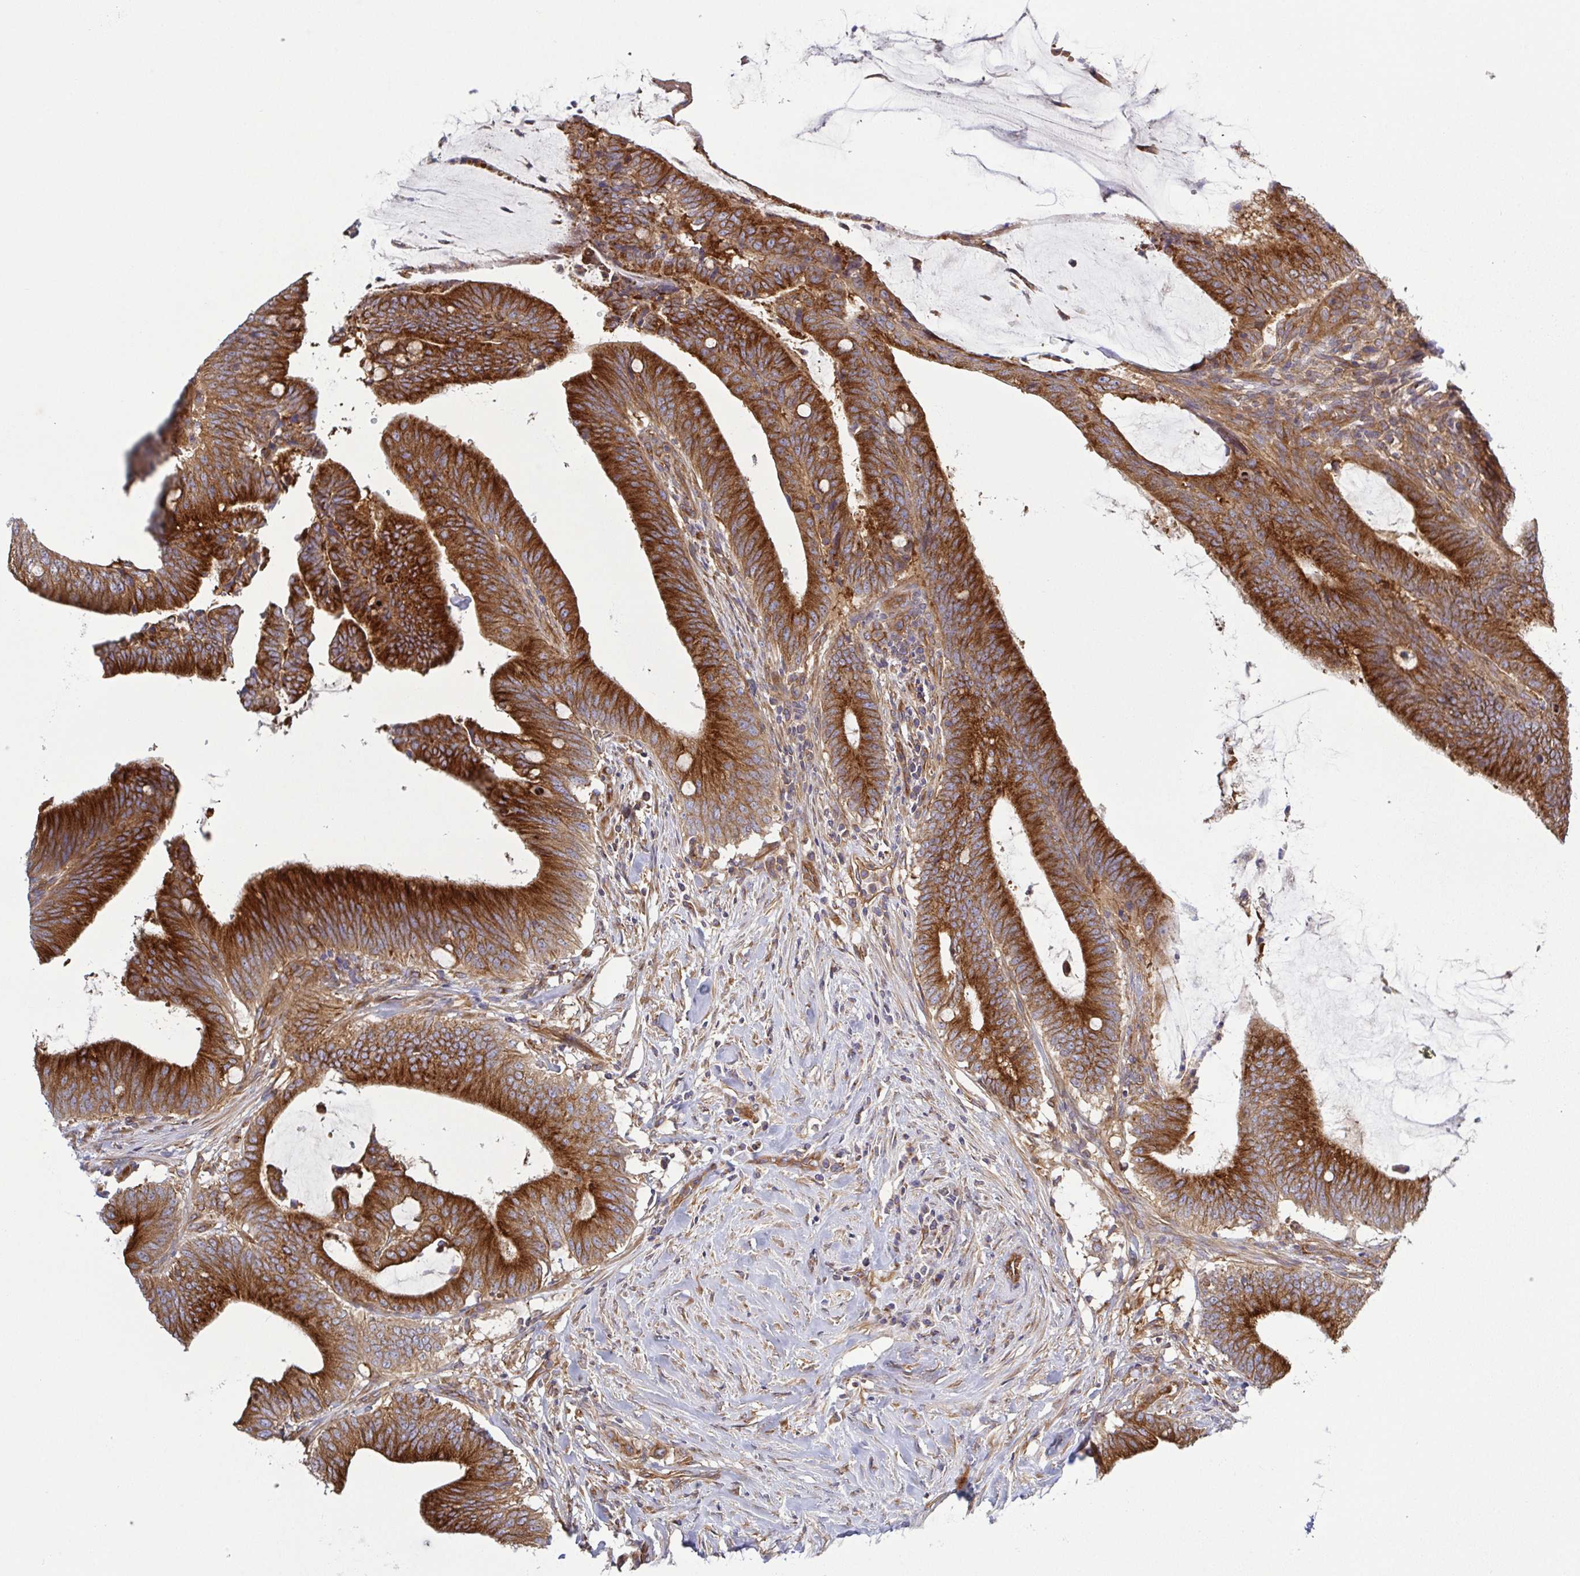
{"staining": {"intensity": "moderate", "quantity": ">75%", "location": "cytoplasmic/membranous"}, "tissue": "colorectal cancer", "cell_type": "Tumor cells", "image_type": "cancer", "snomed": [{"axis": "morphology", "description": "Adenocarcinoma, NOS"}, {"axis": "topography", "description": "Colon"}], "caption": "The histopathology image demonstrates a brown stain indicating the presence of a protein in the cytoplasmic/membranous of tumor cells in colorectal cancer (adenocarcinoma). (DAB = brown stain, brightfield microscopy at high magnification).", "gene": "KIF5B", "patient": {"sex": "female", "age": 43}}